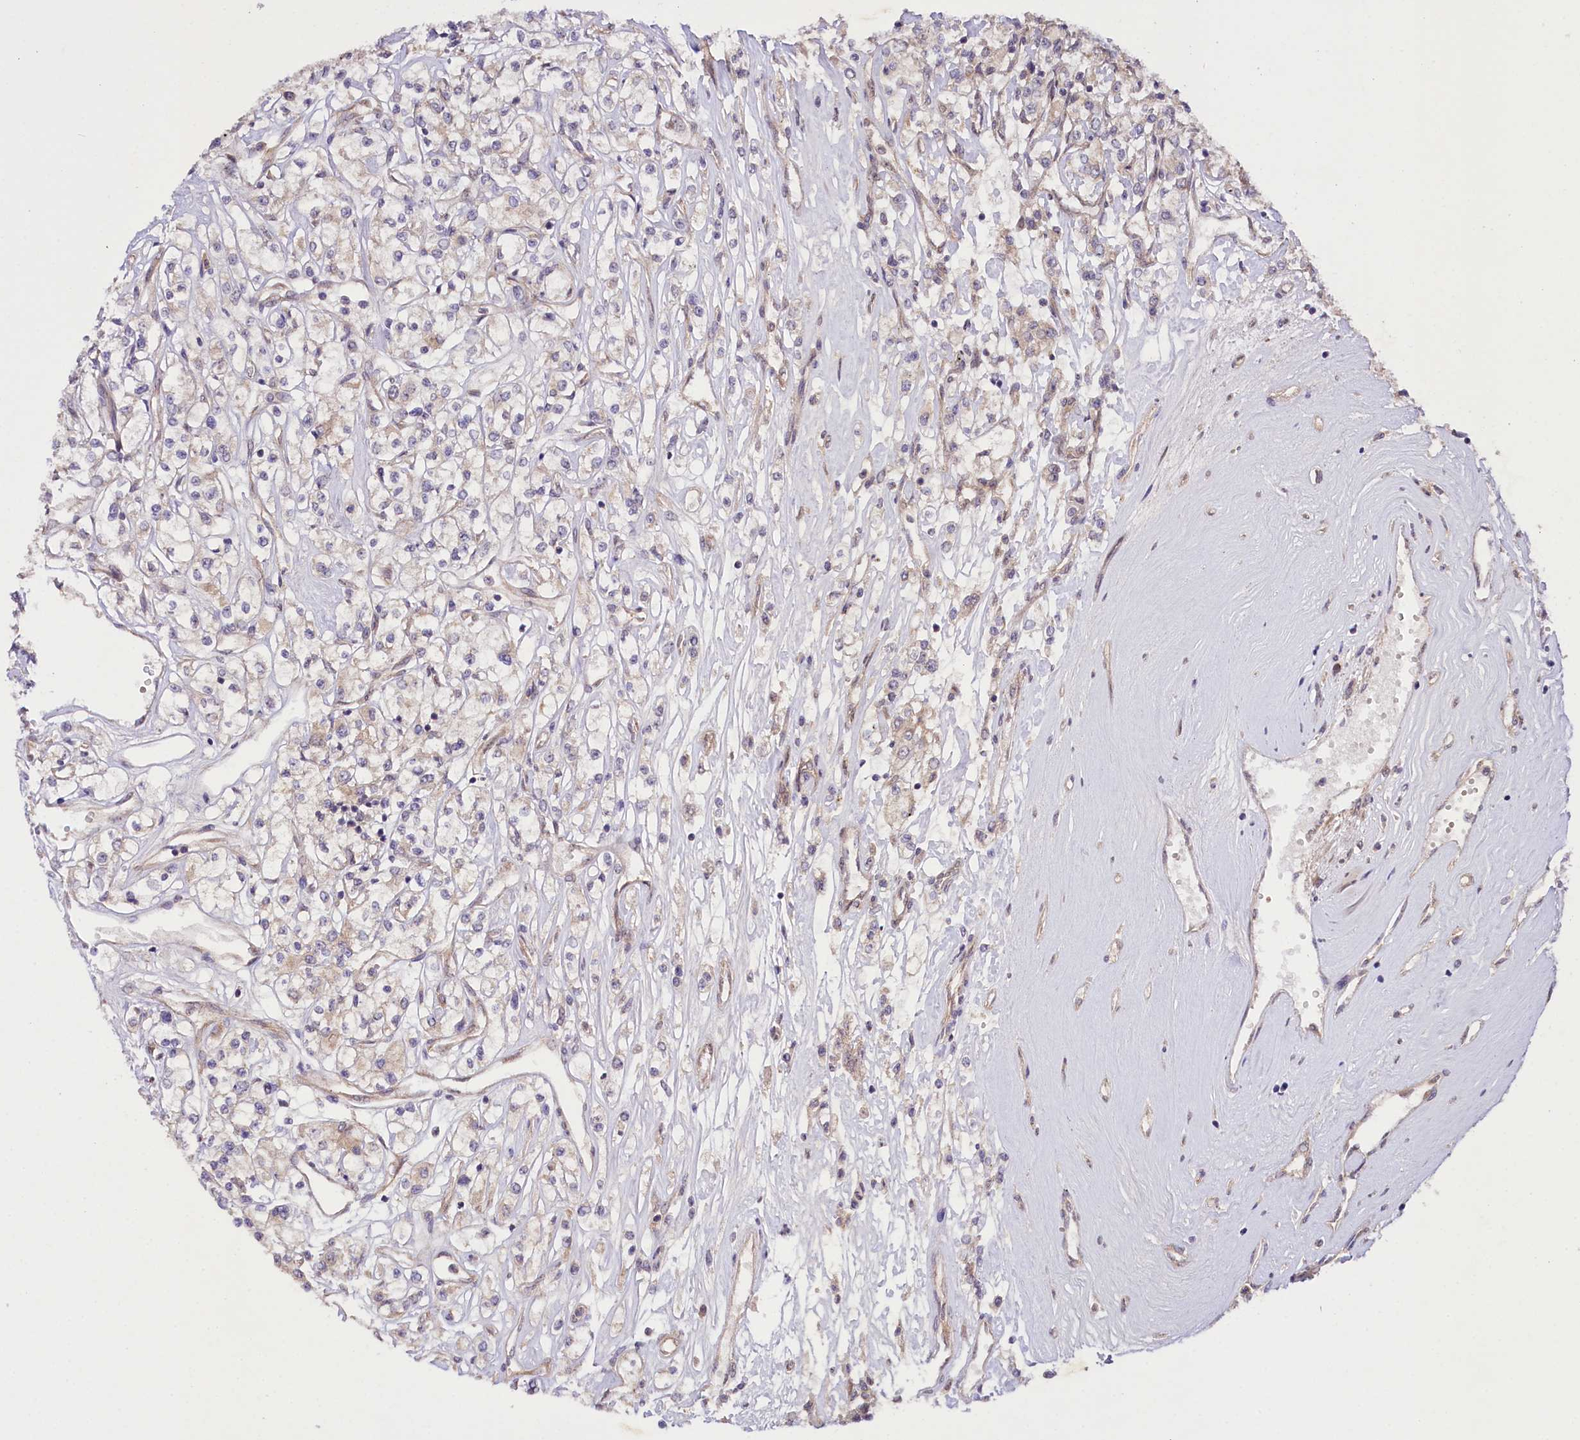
{"staining": {"intensity": "weak", "quantity": "<25%", "location": "cytoplasmic/membranous"}, "tissue": "renal cancer", "cell_type": "Tumor cells", "image_type": "cancer", "snomed": [{"axis": "morphology", "description": "Adenocarcinoma, NOS"}, {"axis": "topography", "description": "Kidney"}], "caption": "Immunohistochemical staining of adenocarcinoma (renal) shows no significant expression in tumor cells.", "gene": "PHLDB1", "patient": {"sex": "female", "age": 59}}